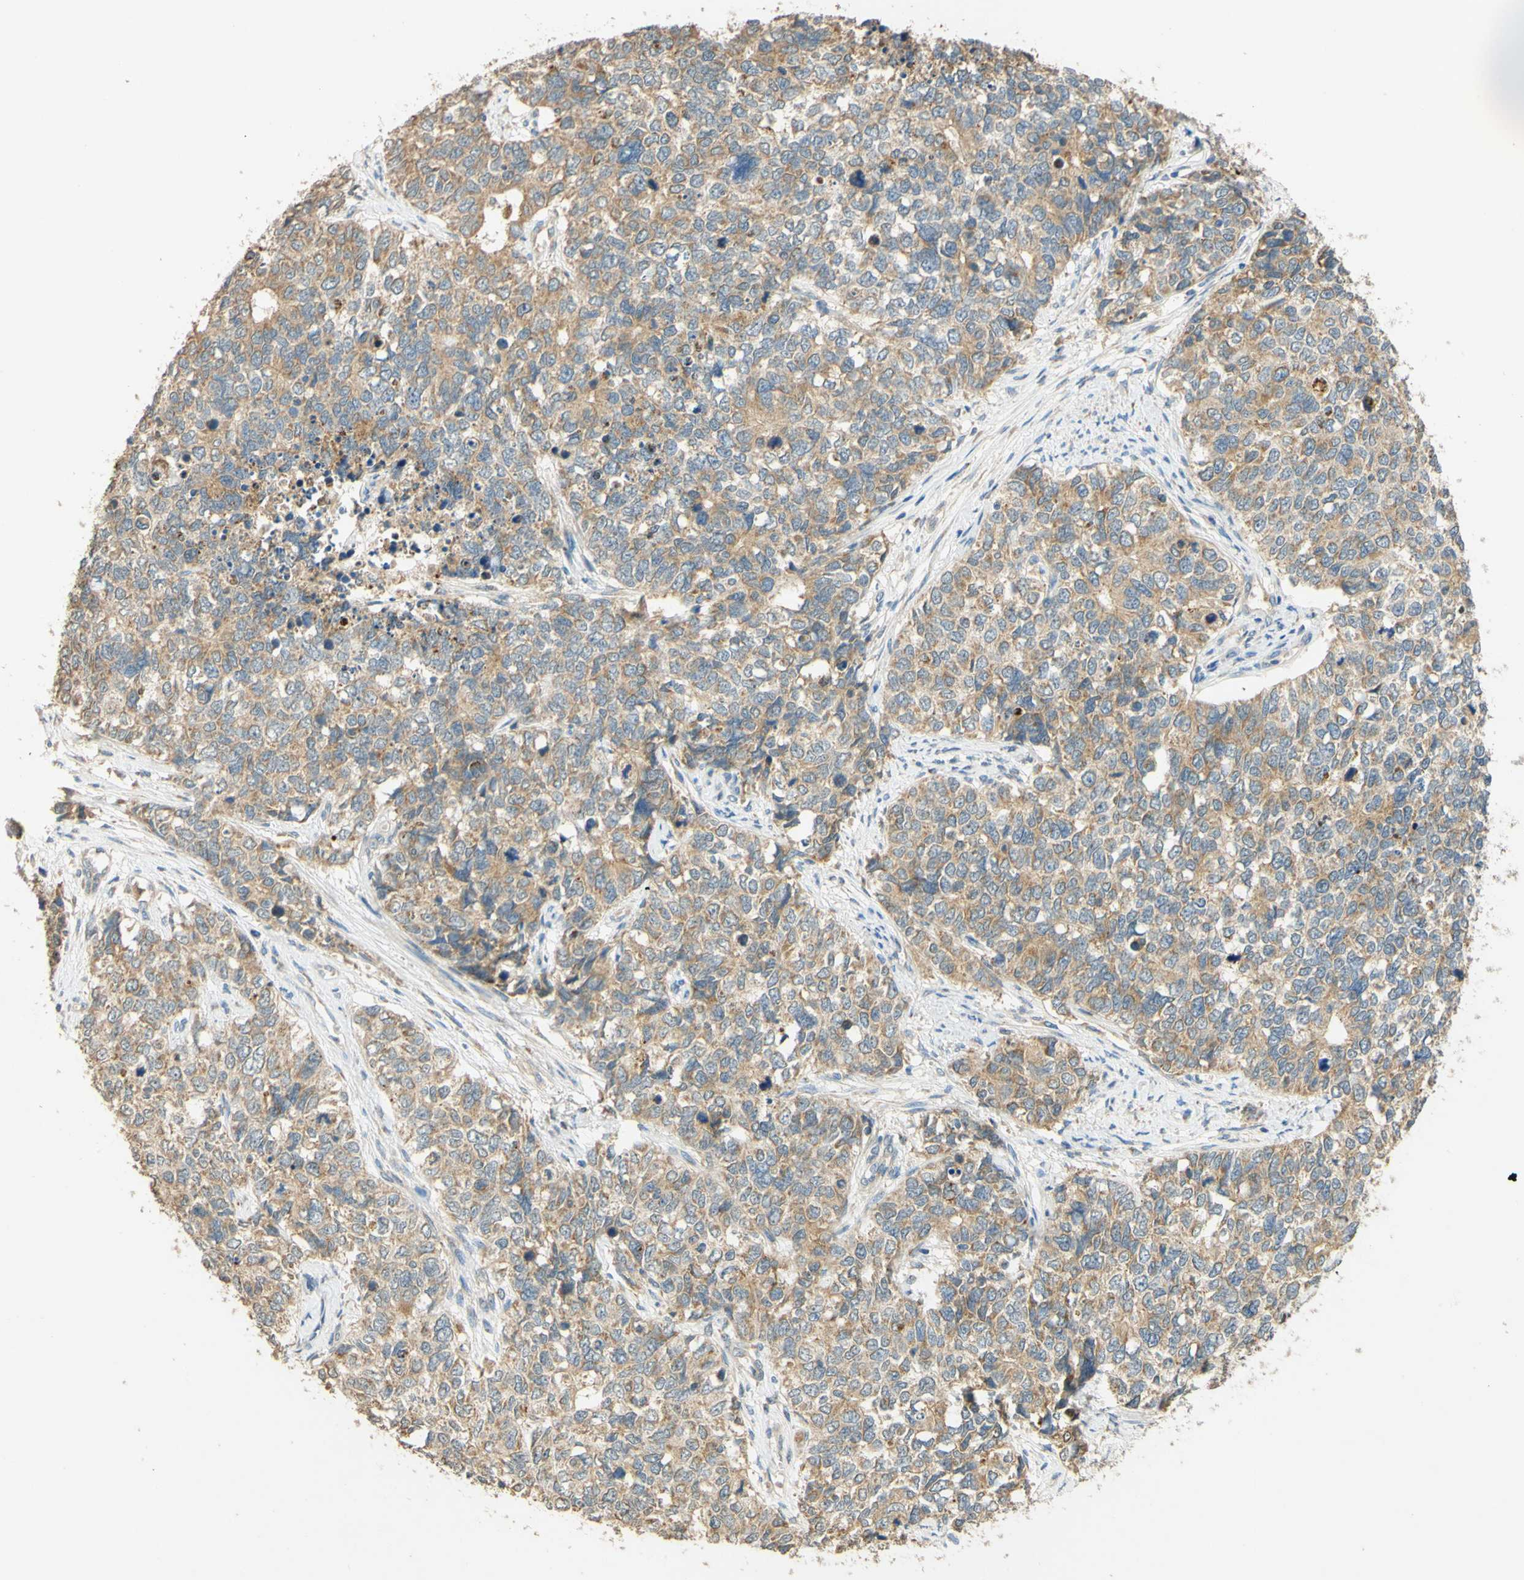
{"staining": {"intensity": "moderate", "quantity": ">75%", "location": "cytoplasmic/membranous"}, "tissue": "cervical cancer", "cell_type": "Tumor cells", "image_type": "cancer", "snomed": [{"axis": "morphology", "description": "Squamous cell carcinoma, NOS"}, {"axis": "topography", "description": "Cervix"}], "caption": "Cervical squamous cell carcinoma was stained to show a protein in brown. There is medium levels of moderate cytoplasmic/membranous positivity in approximately >75% of tumor cells.", "gene": "ENTREP2", "patient": {"sex": "female", "age": 63}}